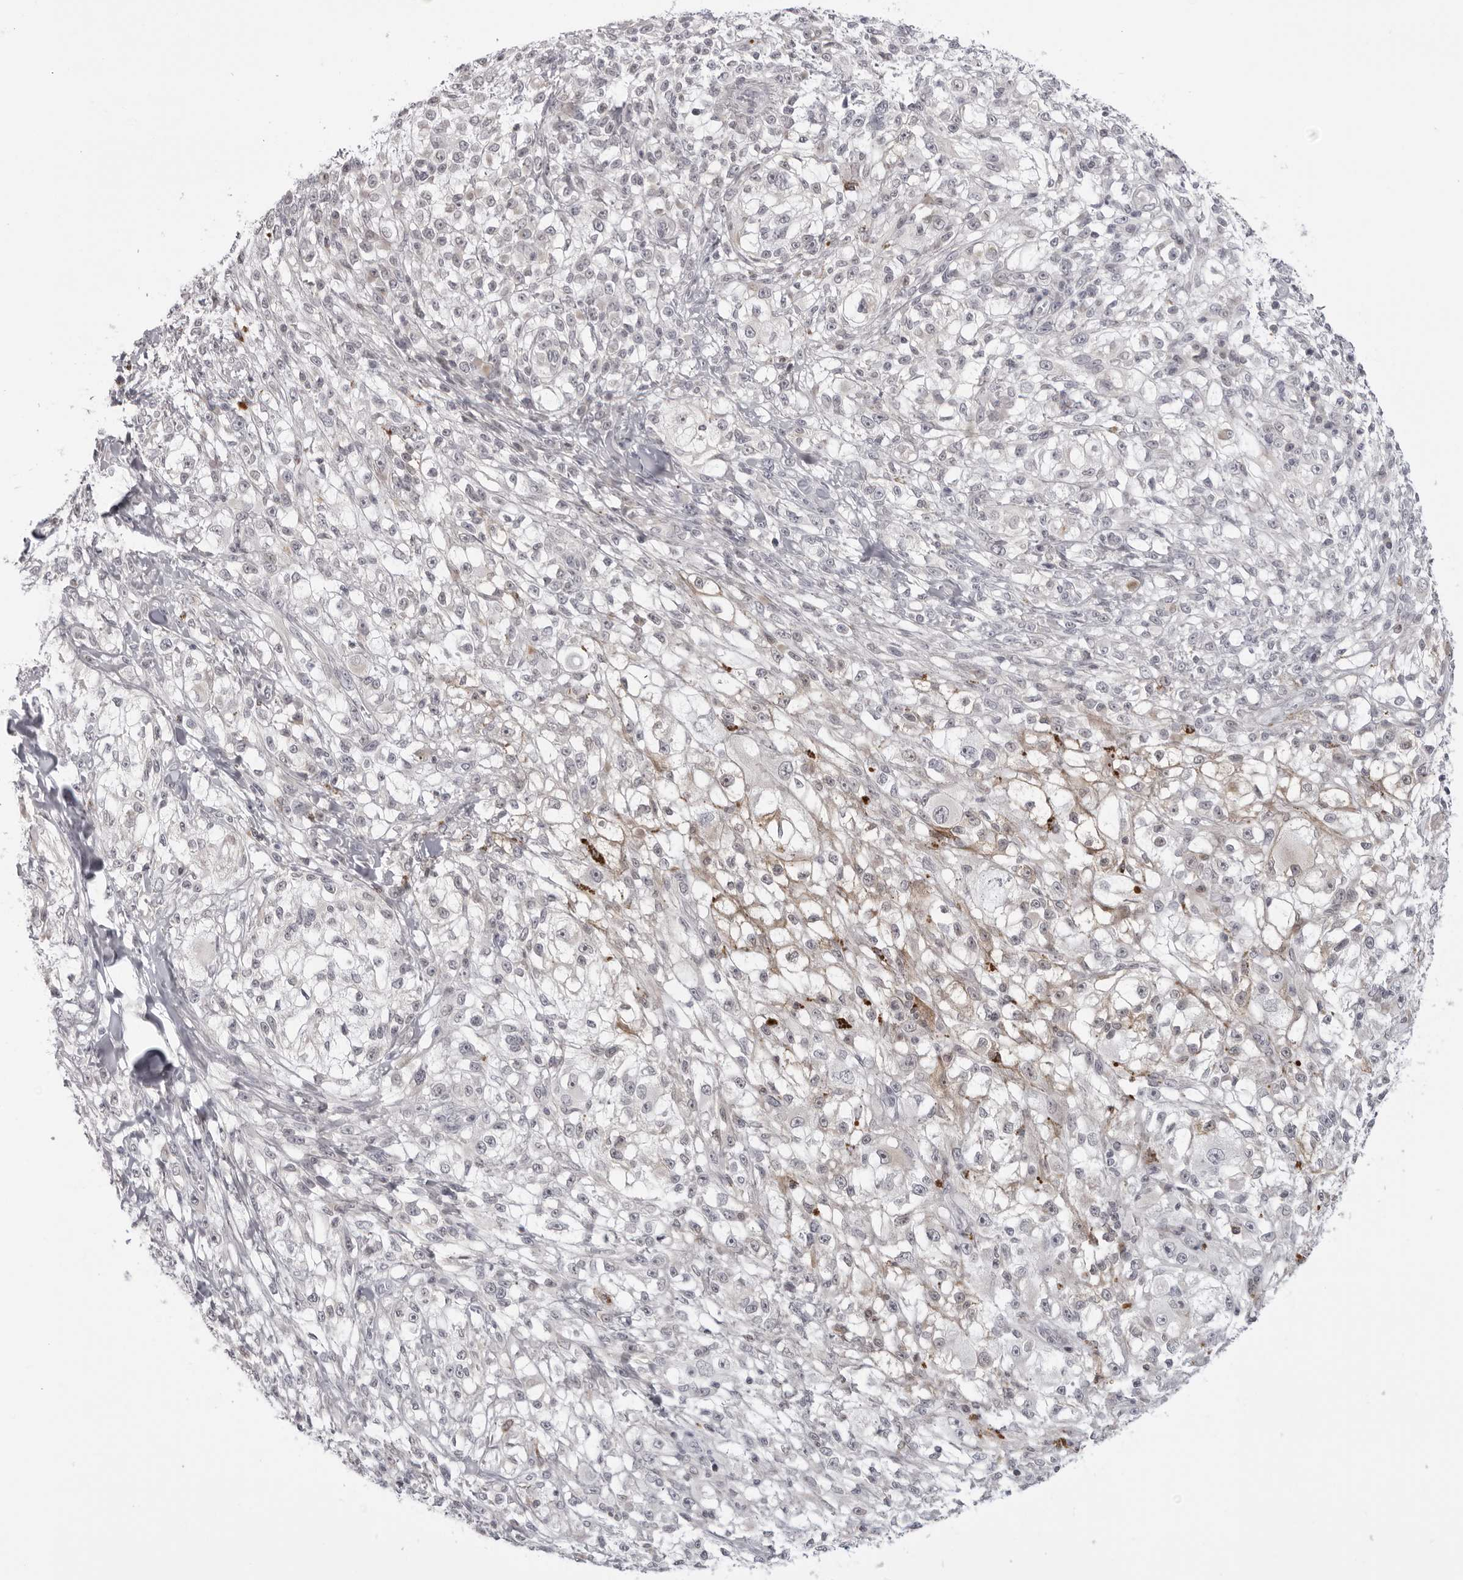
{"staining": {"intensity": "negative", "quantity": "none", "location": "none"}, "tissue": "melanoma", "cell_type": "Tumor cells", "image_type": "cancer", "snomed": [{"axis": "morphology", "description": "Malignant melanoma, NOS"}, {"axis": "topography", "description": "Skin of head"}], "caption": "Immunohistochemistry photomicrograph of neoplastic tissue: melanoma stained with DAB (3,3'-diaminobenzidine) shows no significant protein expression in tumor cells. (DAB immunohistochemistry (IHC) visualized using brightfield microscopy, high magnification).", "gene": "ACP6", "patient": {"sex": "male", "age": 83}}